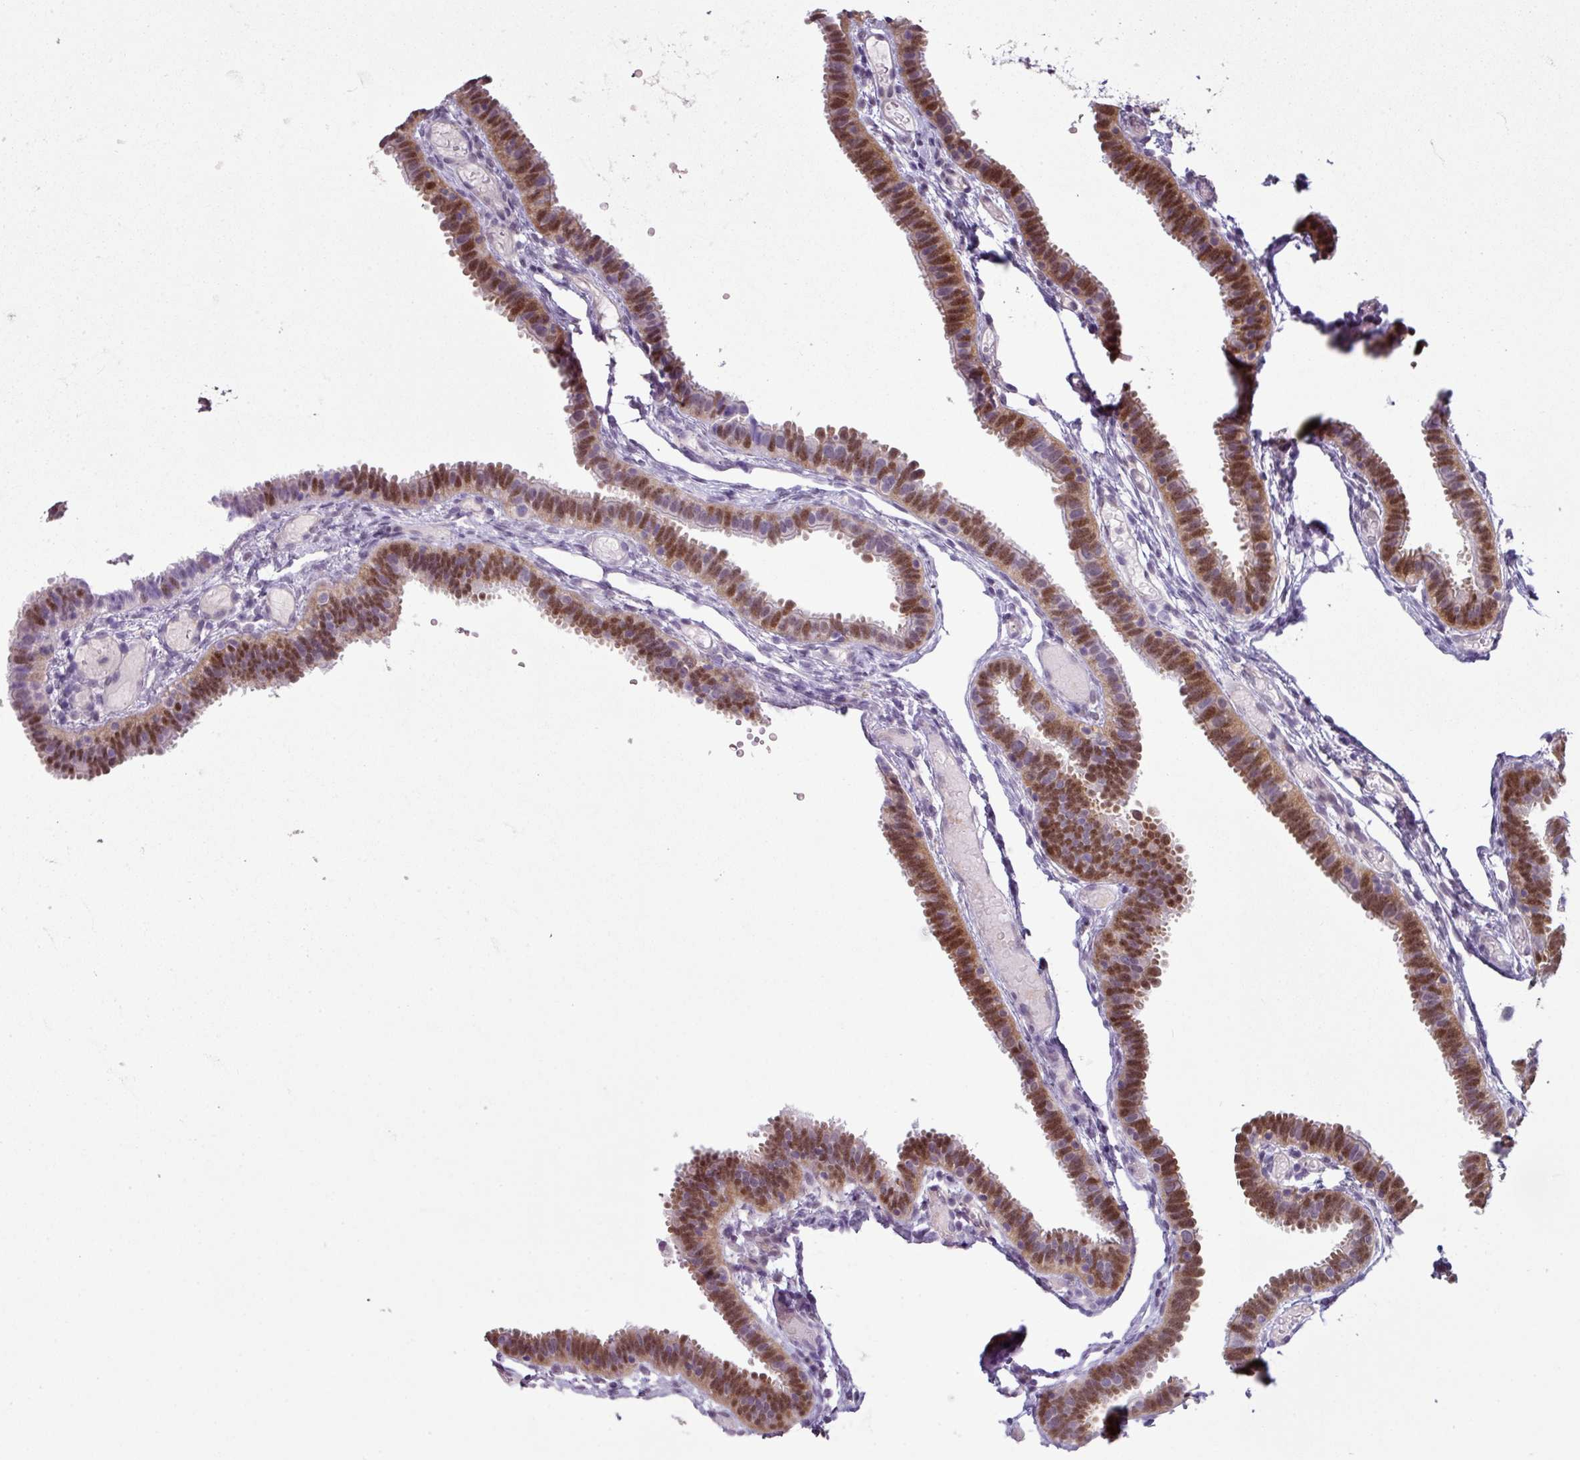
{"staining": {"intensity": "strong", "quantity": "25%-75%", "location": "nuclear"}, "tissue": "fallopian tube", "cell_type": "Glandular cells", "image_type": "normal", "snomed": [{"axis": "morphology", "description": "Normal tissue, NOS"}, {"axis": "topography", "description": "Fallopian tube"}], "caption": "Fallopian tube stained for a protein (brown) displays strong nuclear positive staining in approximately 25%-75% of glandular cells.", "gene": "TTLL12", "patient": {"sex": "female", "age": 37}}